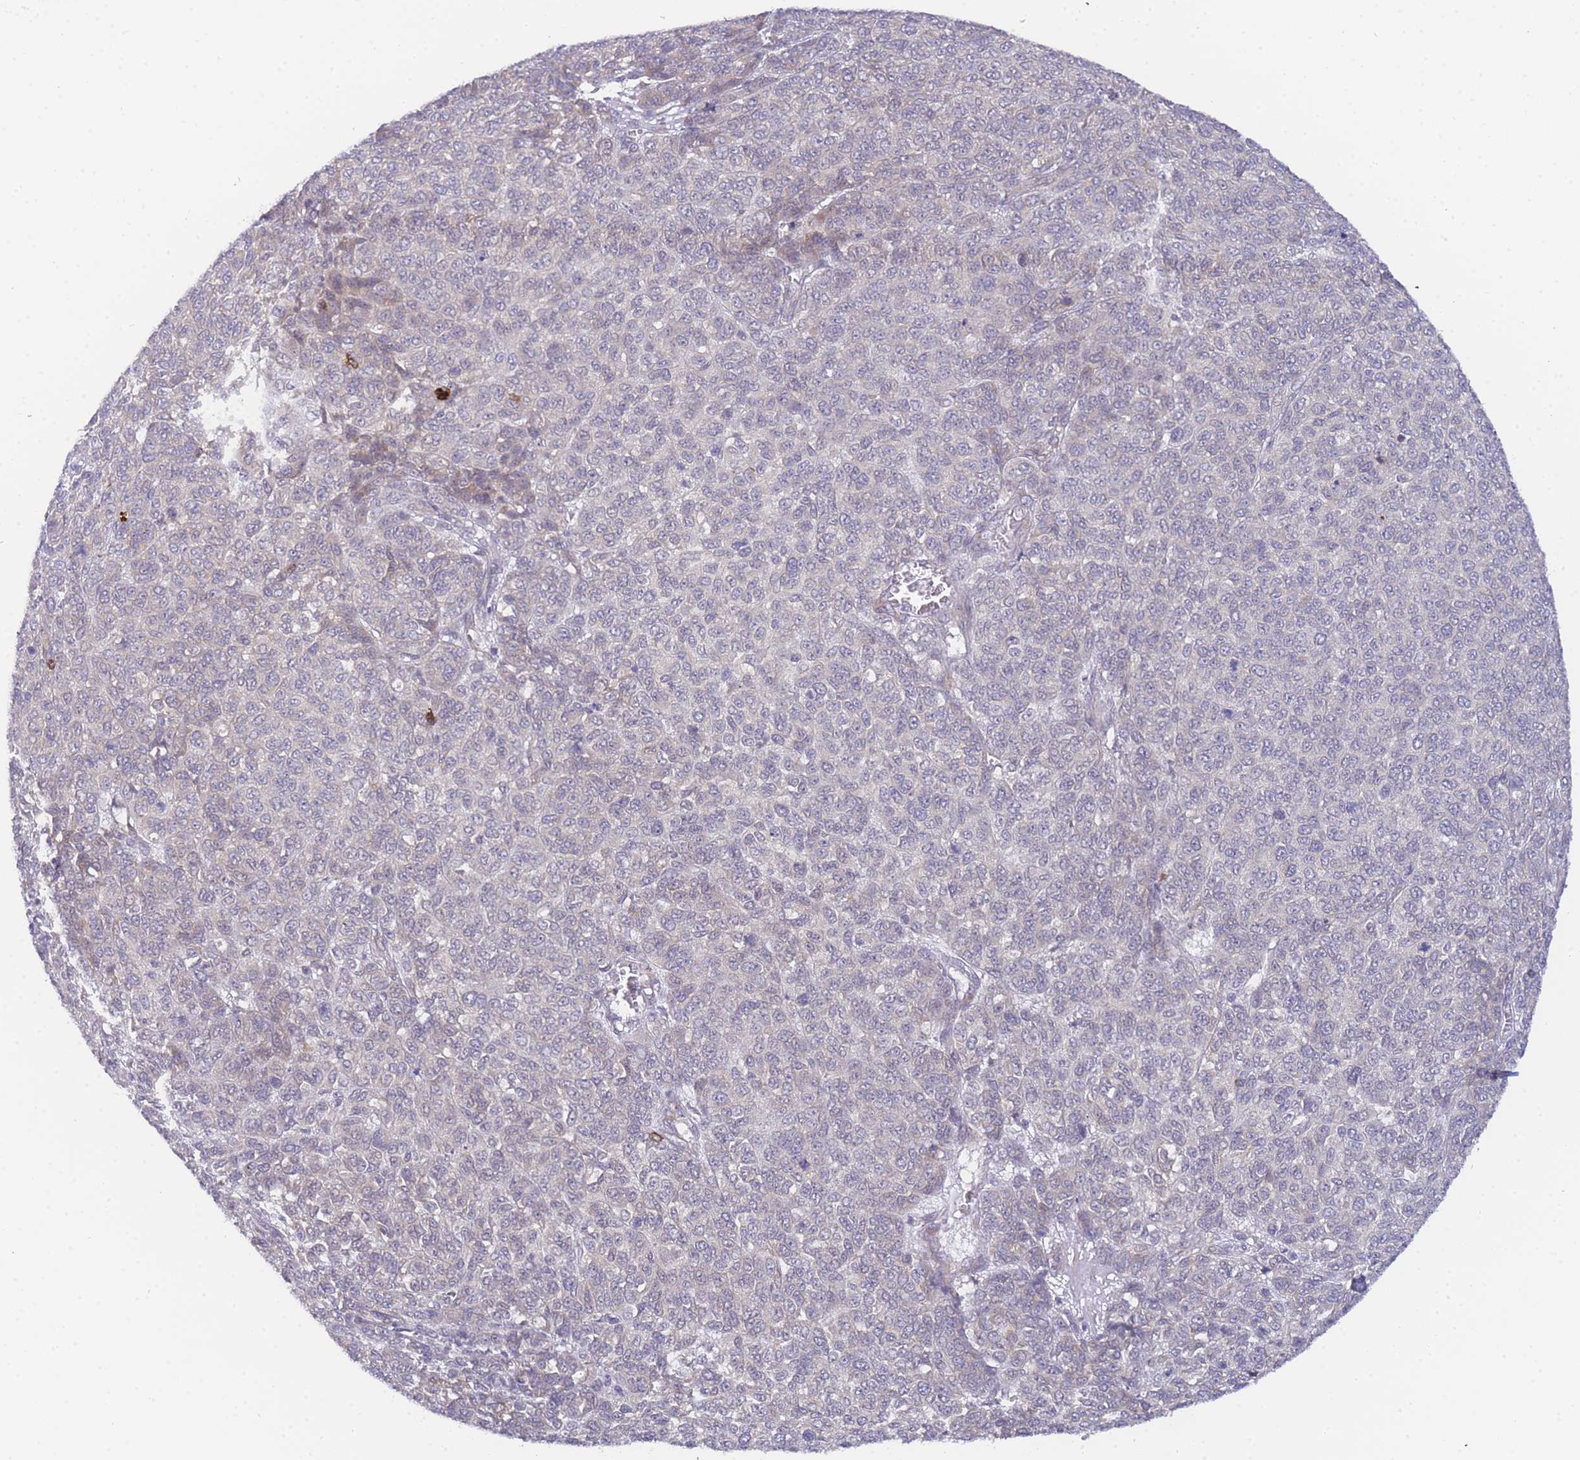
{"staining": {"intensity": "negative", "quantity": "none", "location": "none"}, "tissue": "melanoma", "cell_type": "Tumor cells", "image_type": "cancer", "snomed": [{"axis": "morphology", "description": "Malignant melanoma, NOS"}, {"axis": "topography", "description": "Skin"}], "caption": "High magnification brightfield microscopy of malignant melanoma stained with DAB (3,3'-diaminobenzidine) (brown) and counterstained with hematoxylin (blue): tumor cells show no significant positivity.", "gene": "ZNF510", "patient": {"sex": "male", "age": 49}}